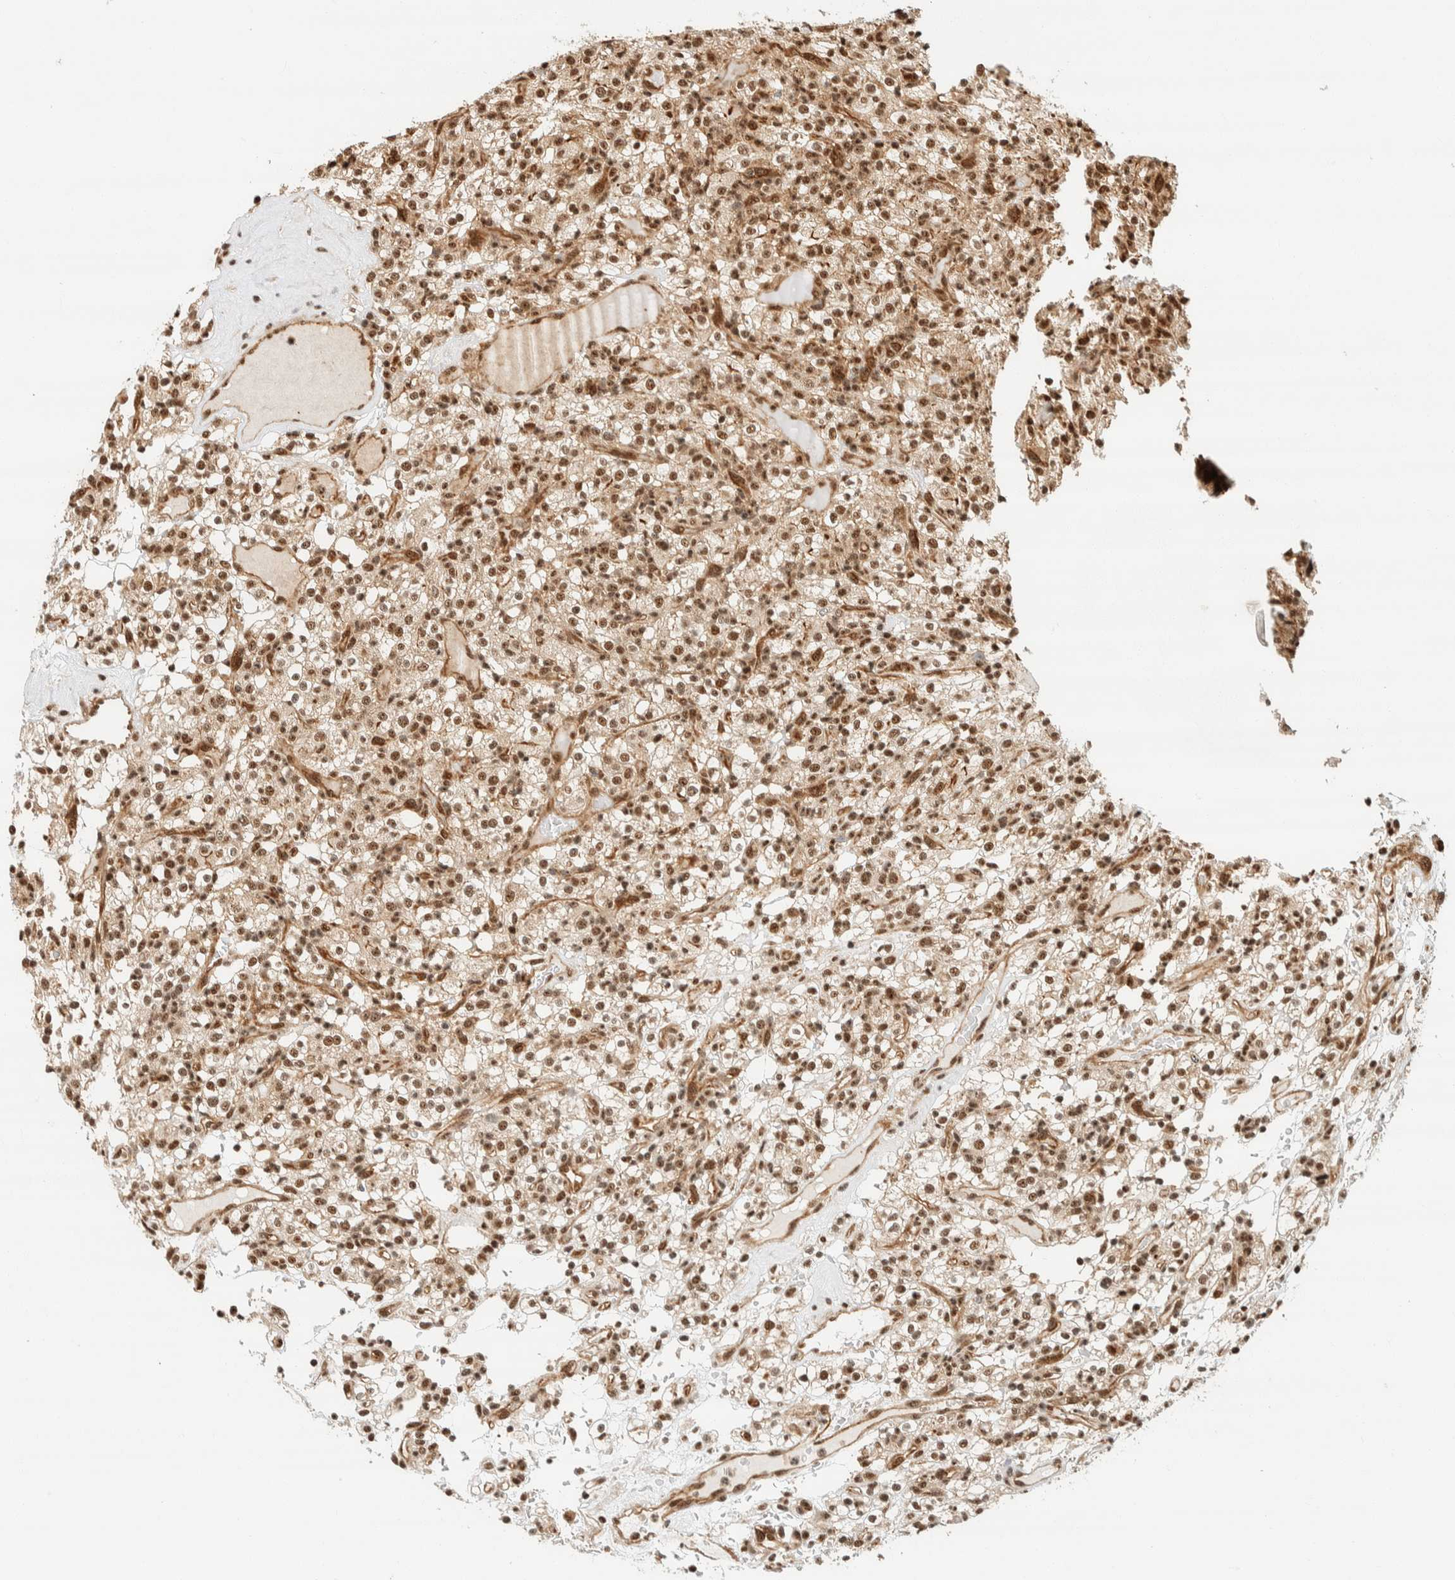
{"staining": {"intensity": "moderate", "quantity": ">75%", "location": "nuclear"}, "tissue": "renal cancer", "cell_type": "Tumor cells", "image_type": "cancer", "snomed": [{"axis": "morphology", "description": "Normal tissue, NOS"}, {"axis": "morphology", "description": "Adenocarcinoma, NOS"}, {"axis": "topography", "description": "Kidney"}], "caption": "IHC staining of renal cancer (adenocarcinoma), which displays medium levels of moderate nuclear expression in approximately >75% of tumor cells indicating moderate nuclear protein staining. The staining was performed using DAB (3,3'-diaminobenzidine) (brown) for protein detection and nuclei were counterstained in hematoxylin (blue).", "gene": "SIK1", "patient": {"sex": "female", "age": 72}}